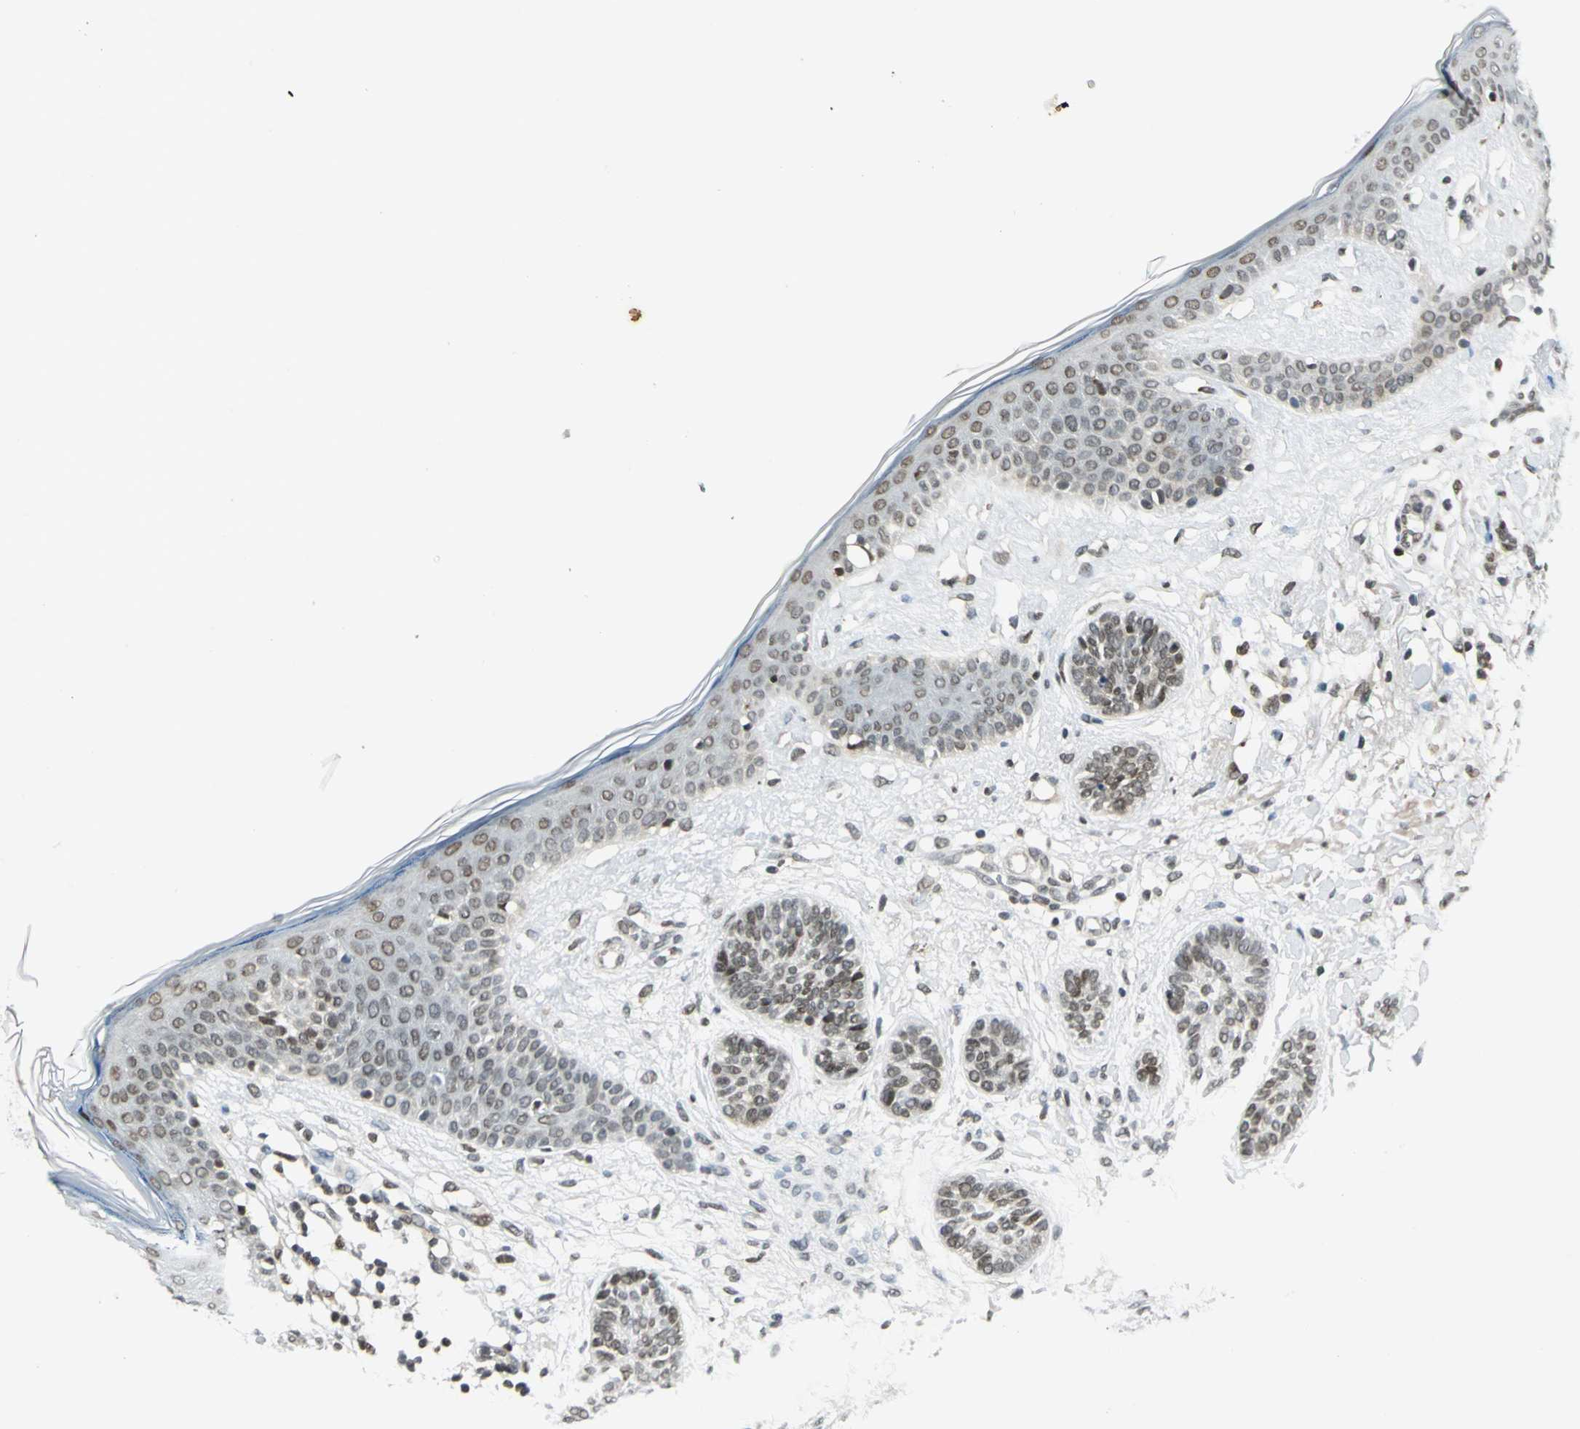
{"staining": {"intensity": "weak", "quantity": "25%-75%", "location": "nuclear"}, "tissue": "skin cancer", "cell_type": "Tumor cells", "image_type": "cancer", "snomed": [{"axis": "morphology", "description": "Normal tissue, NOS"}, {"axis": "morphology", "description": "Basal cell carcinoma"}, {"axis": "topography", "description": "Skin"}], "caption": "This micrograph shows immunohistochemistry (IHC) staining of human skin cancer (basal cell carcinoma), with low weak nuclear positivity in about 25%-75% of tumor cells.", "gene": "RAD17", "patient": {"sex": "male", "age": 63}}